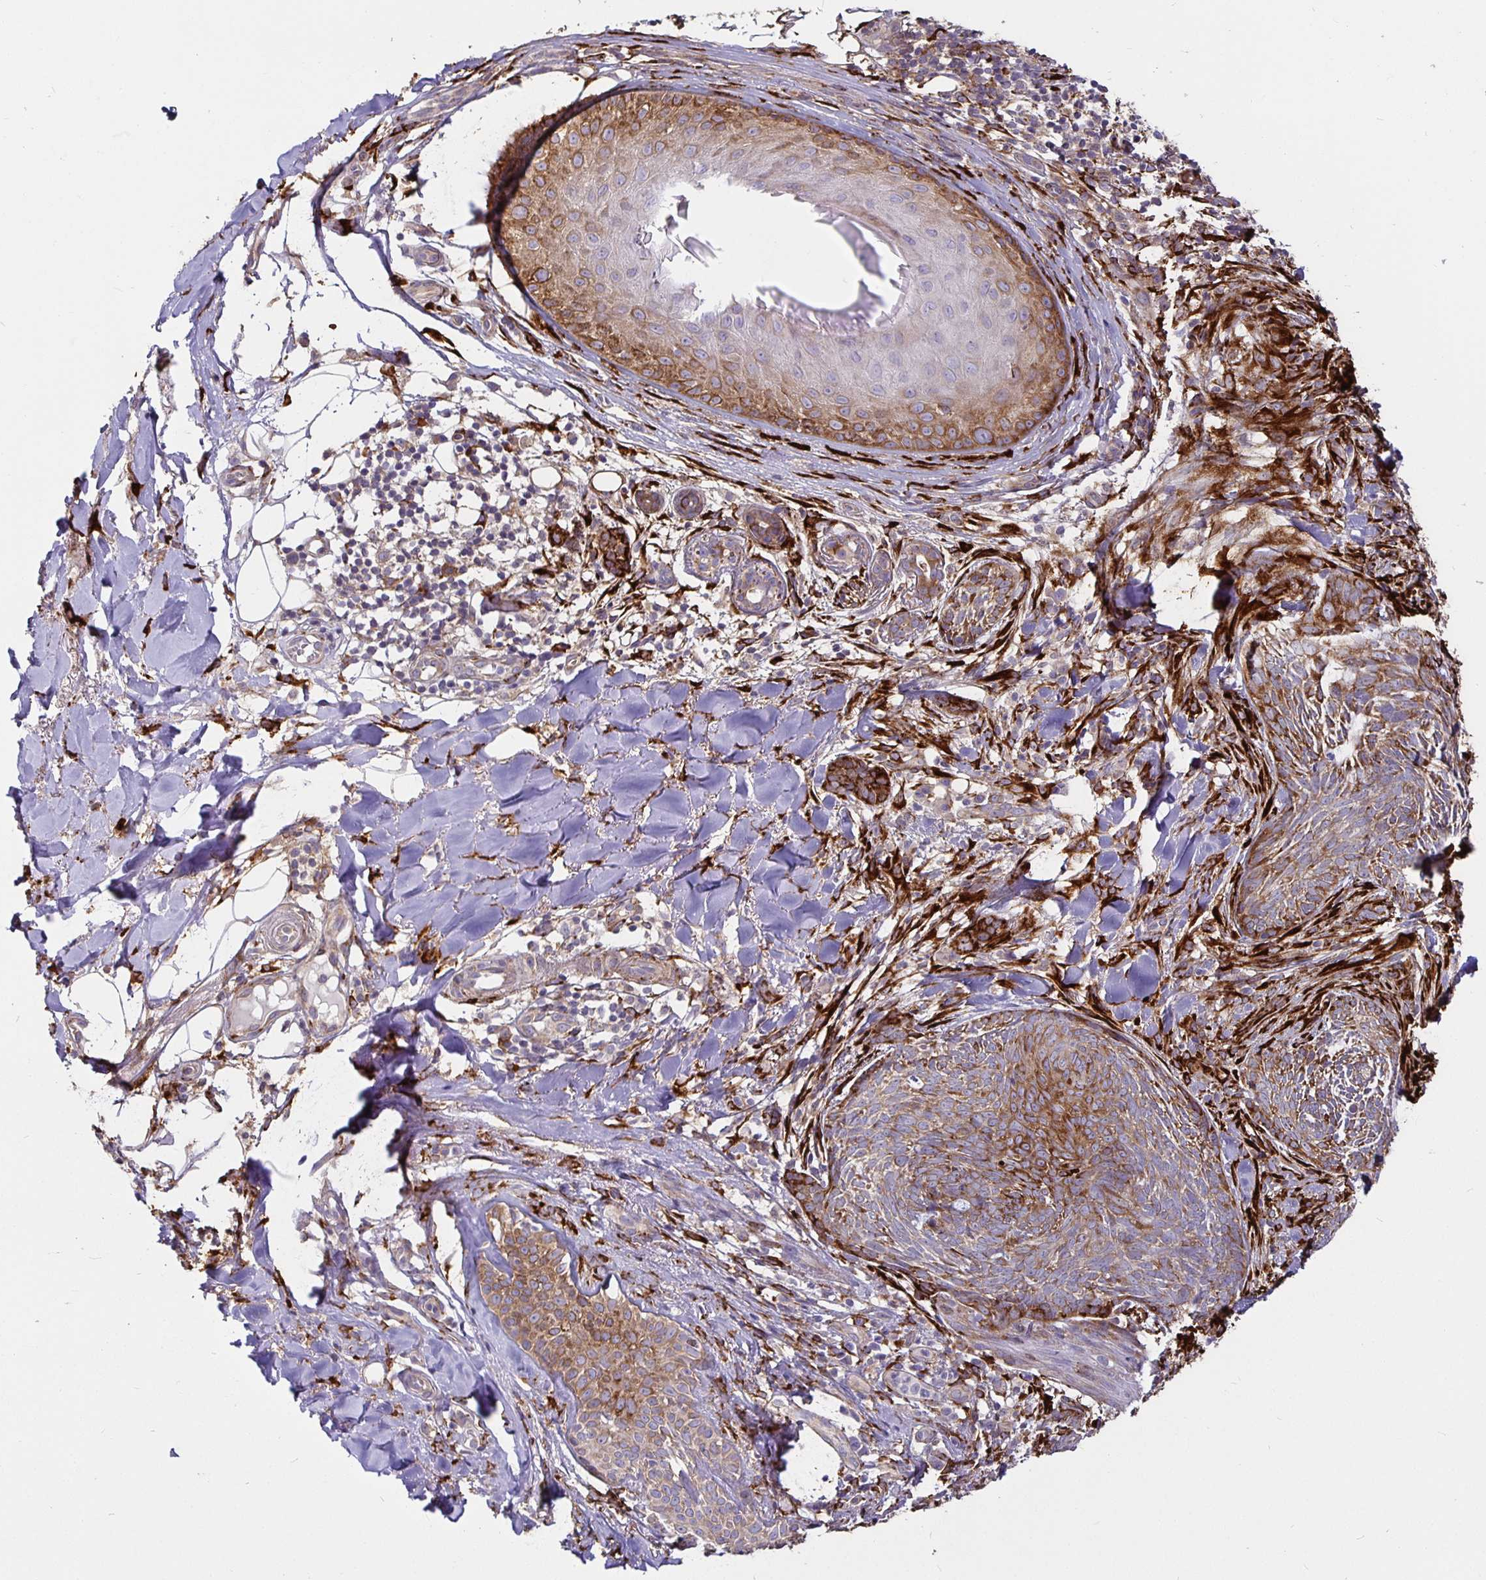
{"staining": {"intensity": "moderate", "quantity": ">75%", "location": "cytoplasmic/membranous"}, "tissue": "skin cancer", "cell_type": "Tumor cells", "image_type": "cancer", "snomed": [{"axis": "morphology", "description": "Basal cell carcinoma"}, {"axis": "topography", "description": "Skin"}], "caption": "Skin cancer (basal cell carcinoma) was stained to show a protein in brown. There is medium levels of moderate cytoplasmic/membranous expression in approximately >75% of tumor cells. The protein is shown in brown color, while the nuclei are stained blue.", "gene": "P4HA2", "patient": {"sex": "female", "age": 93}}